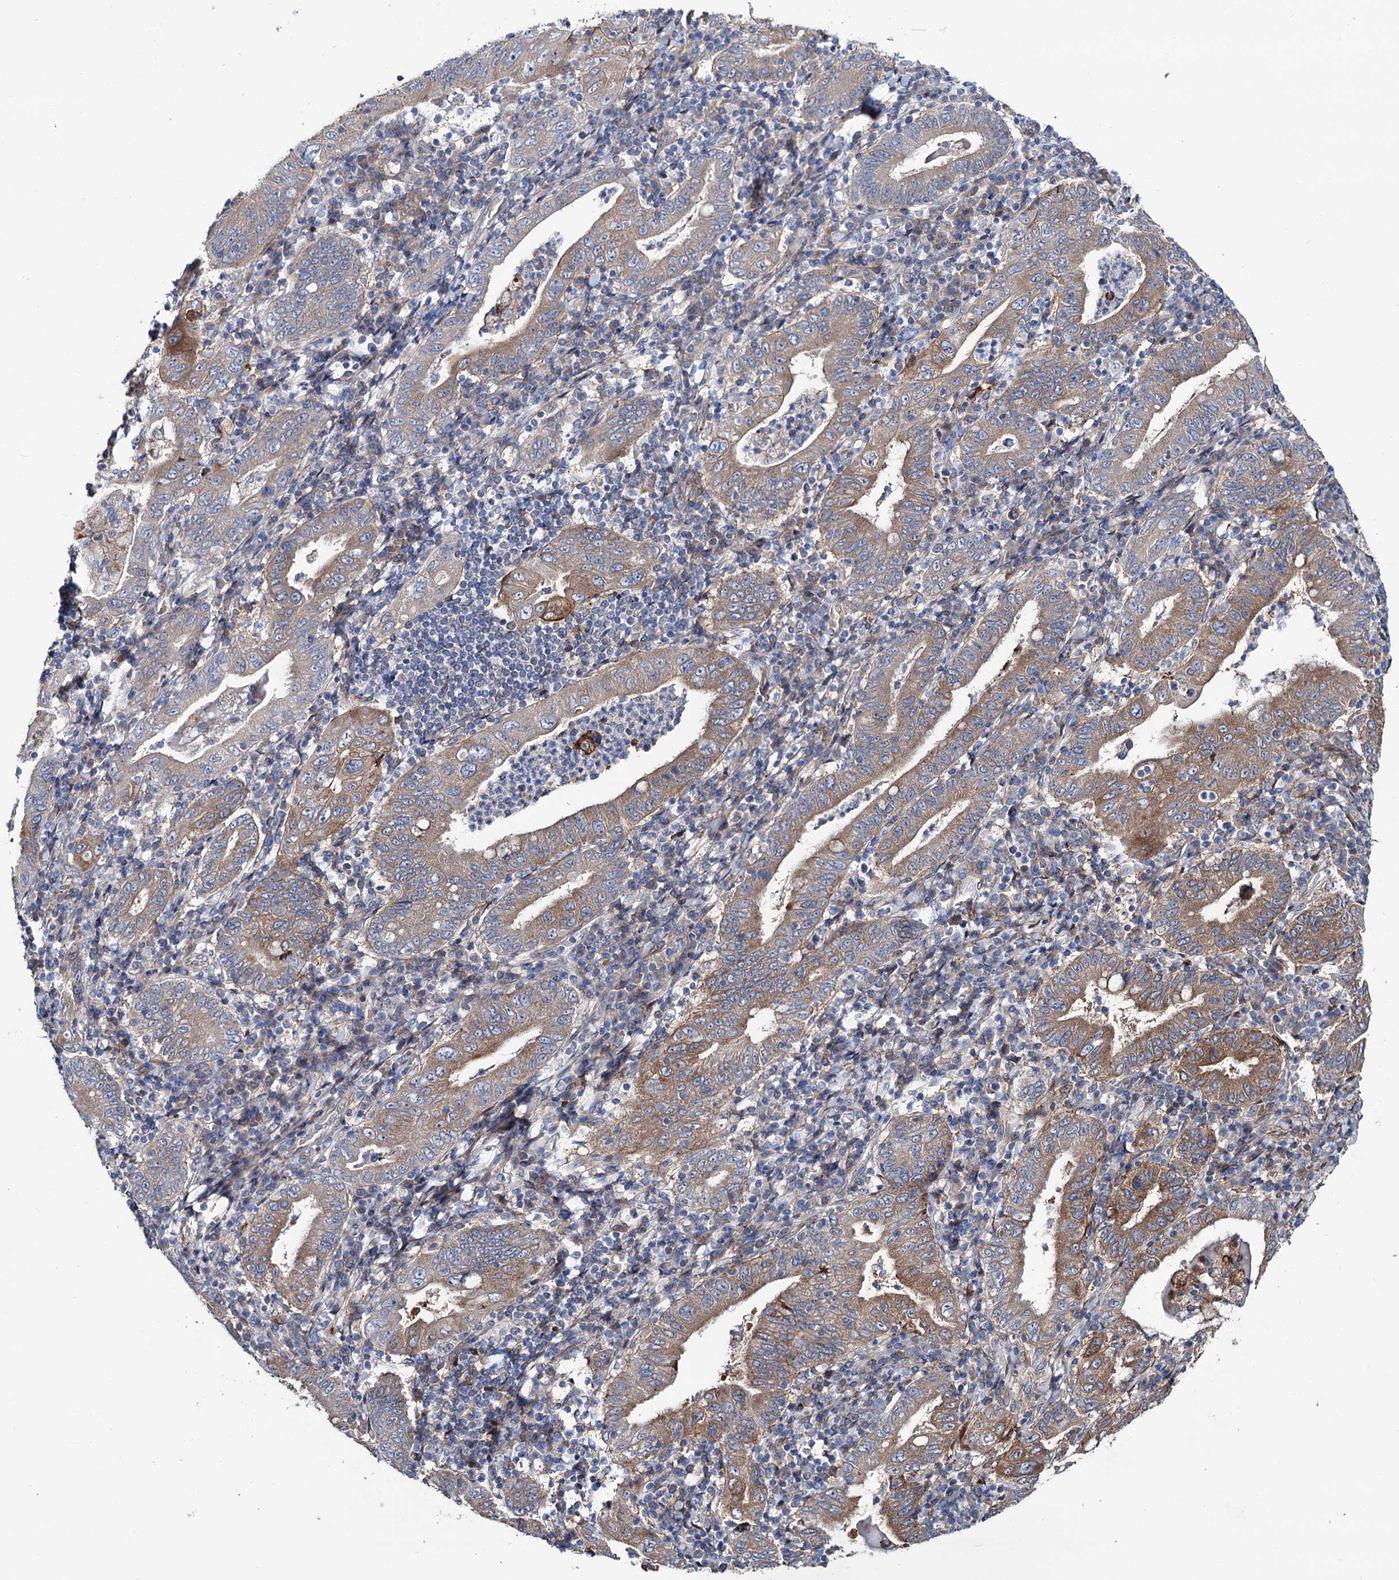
{"staining": {"intensity": "moderate", "quantity": ">75%", "location": "cytoplasmic/membranous"}, "tissue": "stomach cancer", "cell_type": "Tumor cells", "image_type": "cancer", "snomed": [{"axis": "morphology", "description": "Normal tissue, NOS"}, {"axis": "morphology", "description": "Adenocarcinoma, NOS"}, {"axis": "topography", "description": "Esophagus"}, {"axis": "topography", "description": "Stomach, upper"}, {"axis": "topography", "description": "Peripheral nerve tissue"}], "caption": "The image demonstrates staining of adenocarcinoma (stomach), revealing moderate cytoplasmic/membranous protein positivity (brown color) within tumor cells.", "gene": "PTDSS2", "patient": {"sex": "male", "age": 62}}